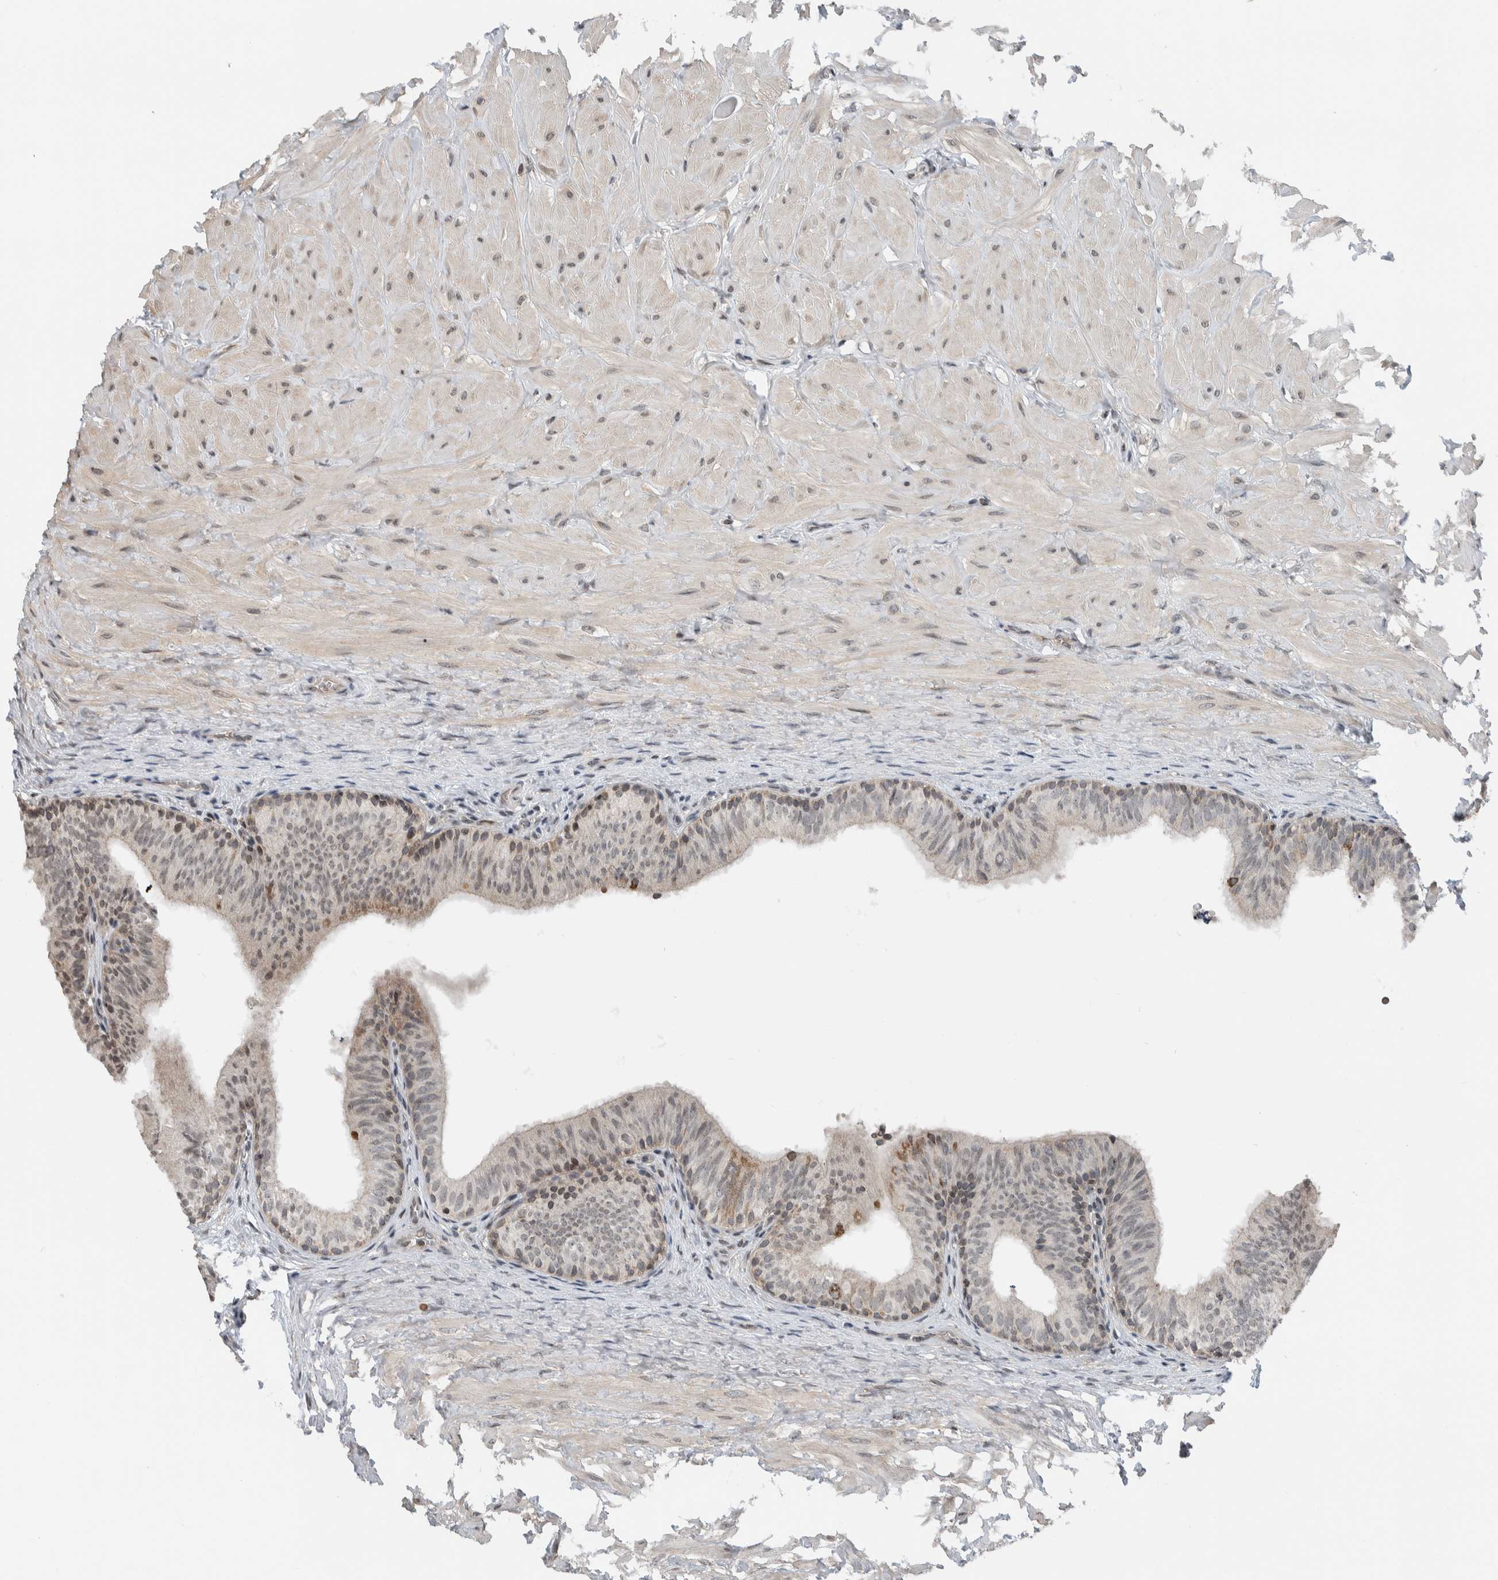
{"staining": {"intensity": "moderate", "quantity": "<25%", "location": "nuclear"}, "tissue": "epididymis", "cell_type": "Glandular cells", "image_type": "normal", "snomed": [{"axis": "morphology", "description": "Normal tissue, NOS"}, {"axis": "topography", "description": "Soft tissue"}, {"axis": "topography", "description": "Epididymis"}], "caption": "A brown stain shows moderate nuclear expression of a protein in glandular cells of benign human epididymis. (Stains: DAB in brown, nuclei in blue, Microscopy: brightfield microscopy at high magnification).", "gene": "NPLOC4", "patient": {"sex": "male", "age": 26}}